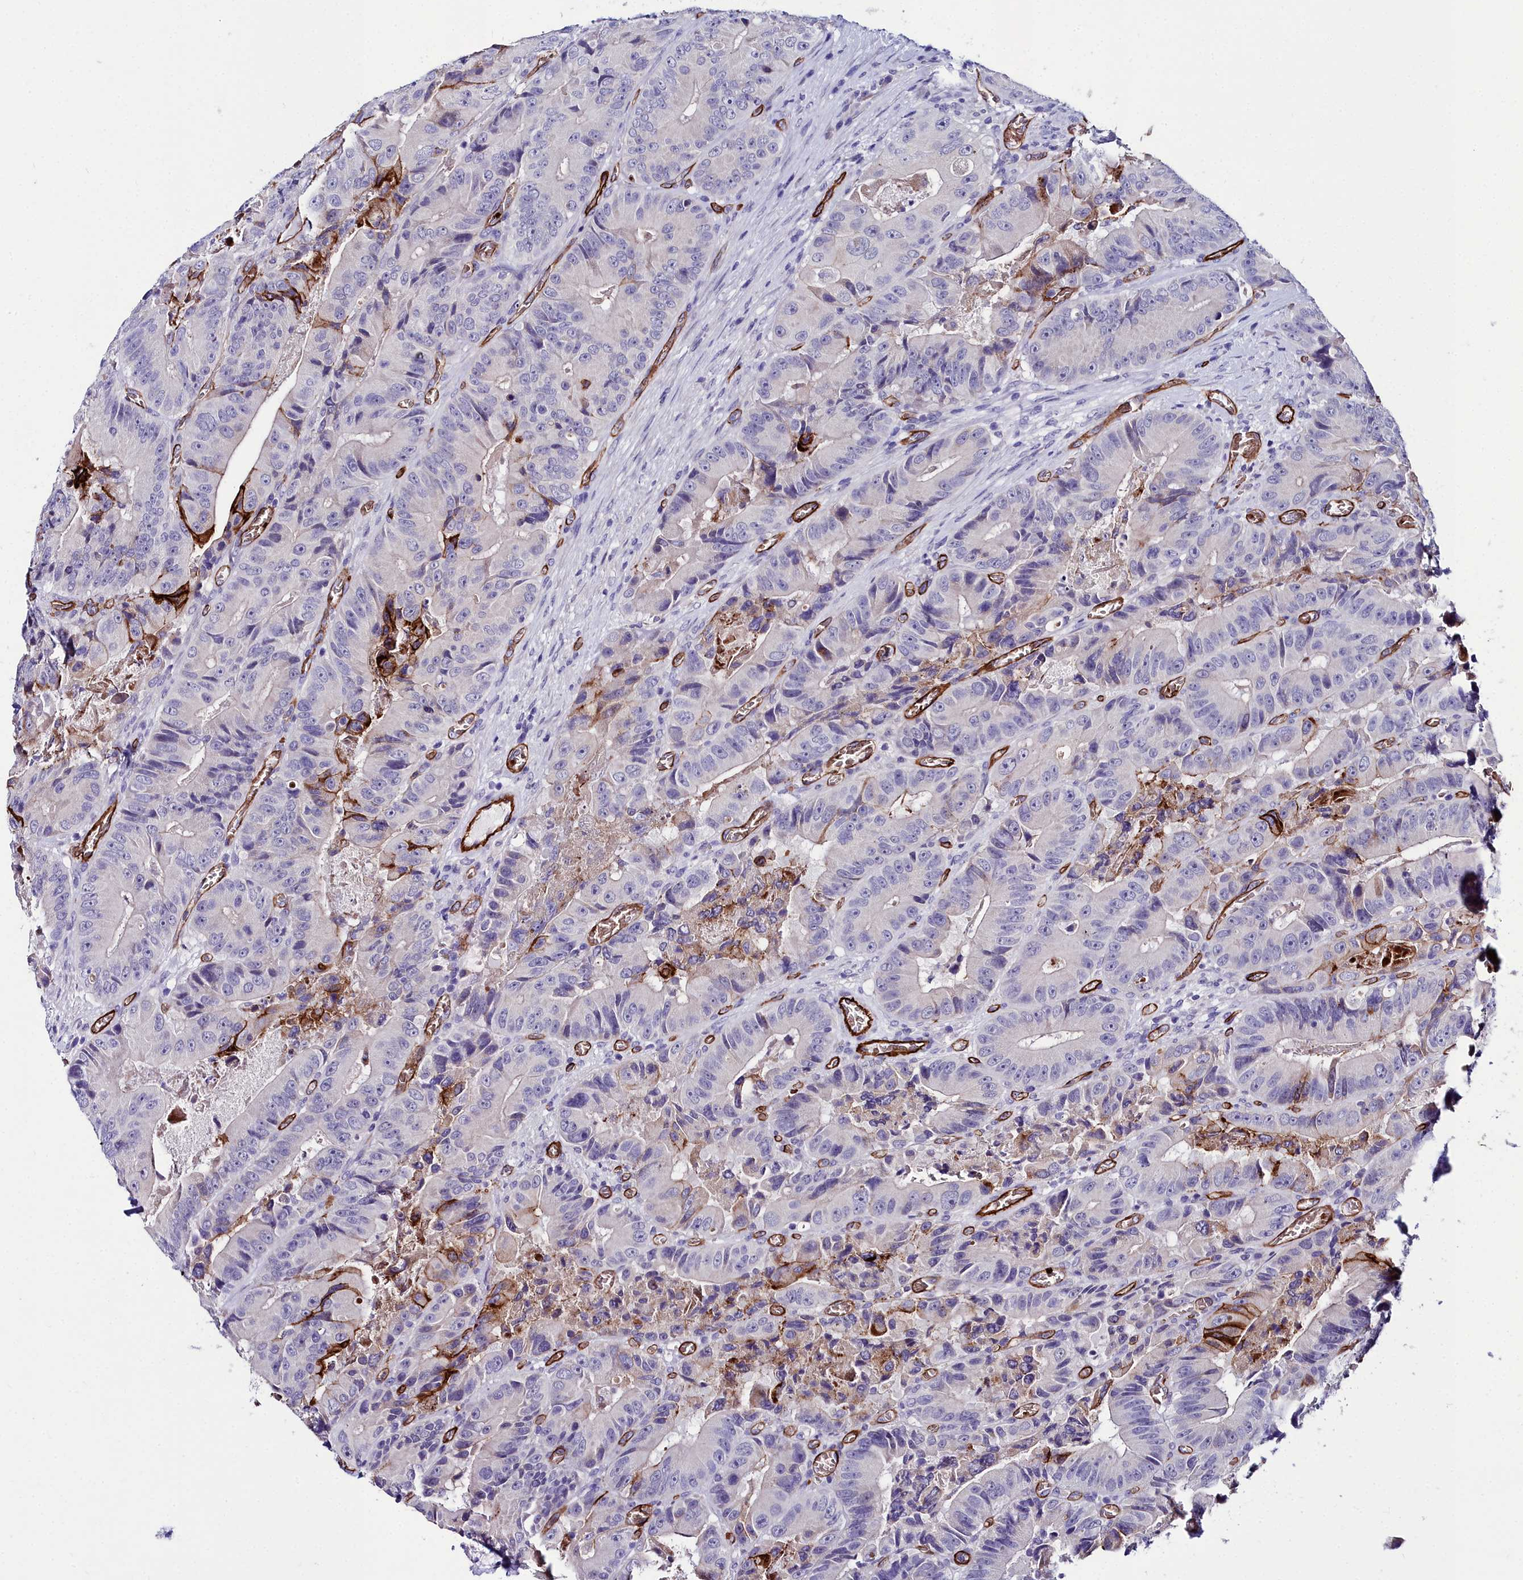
{"staining": {"intensity": "negative", "quantity": "none", "location": "none"}, "tissue": "colorectal cancer", "cell_type": "Tumor cells", "image_type": "cancer", "snomed": [{"axis": "morphology", "description": "Adenocarcinoma, NOS"}, {"axis": "topography", "description": "Colon"}], "caption": "High magnification brightfield microscopy of colorectal cancer stained with DAB (brown) and counterstained with hematoxylin (blue): tumor cells show no significant staining.", "gene": "CYP4F11", "patient": {"sex": "female", "age": 86}}